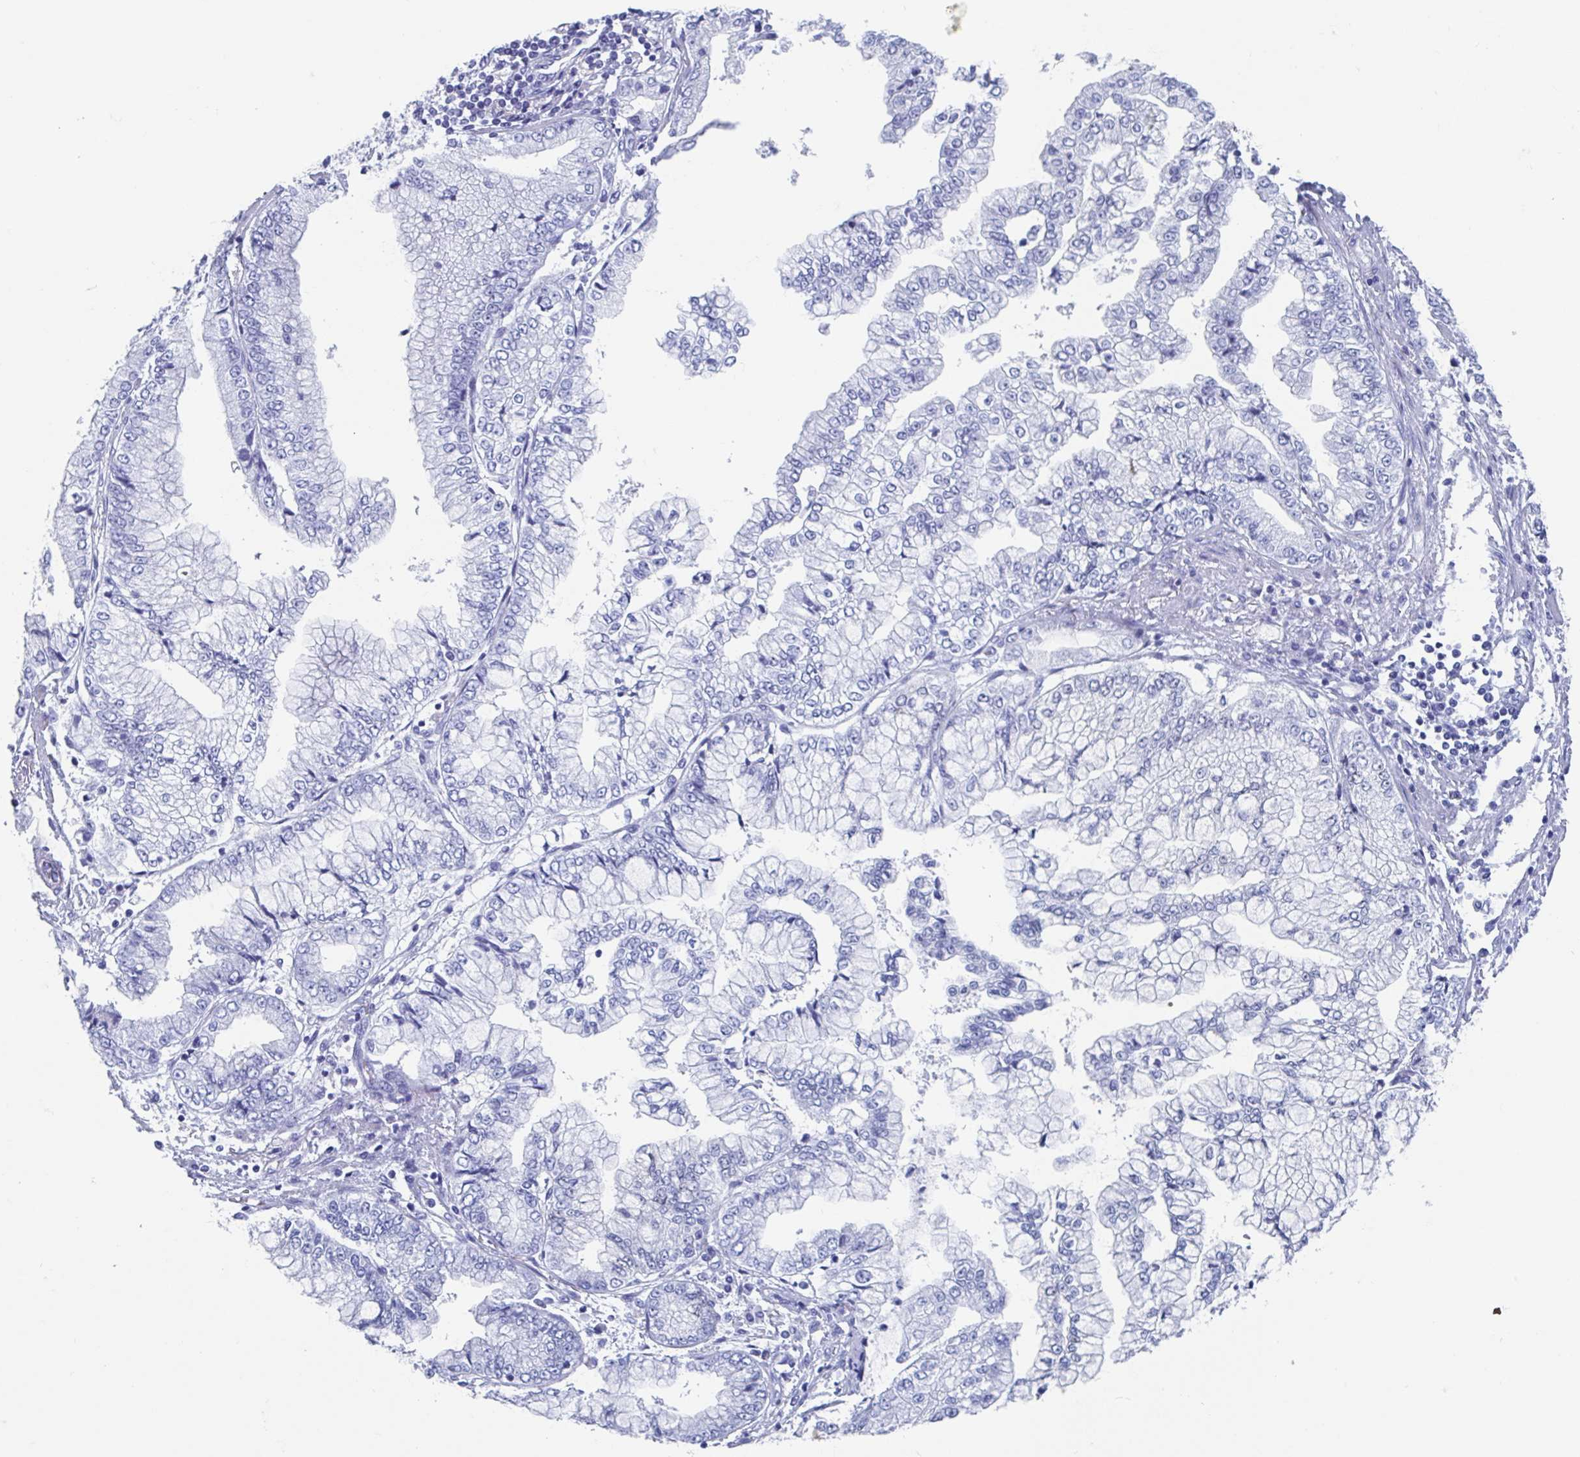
{"staining": {"intensity": "negative", "quantity": "none", "location": "none"}, "tissue": "stomach cancer", "cell_type": "Tumor cells", "image_type": "cancer", "snomed": [{"axis": "morphology", "description": "Adenocarcinoma, NOS"}, {"axis": "topography", "description": "Stomach, upper"}], "caption": "Tumor cells show no significant staining in stomach adenocarcinoma.", "gene": "C10orf53", "patient": {"sex": "female", "age": 74}}